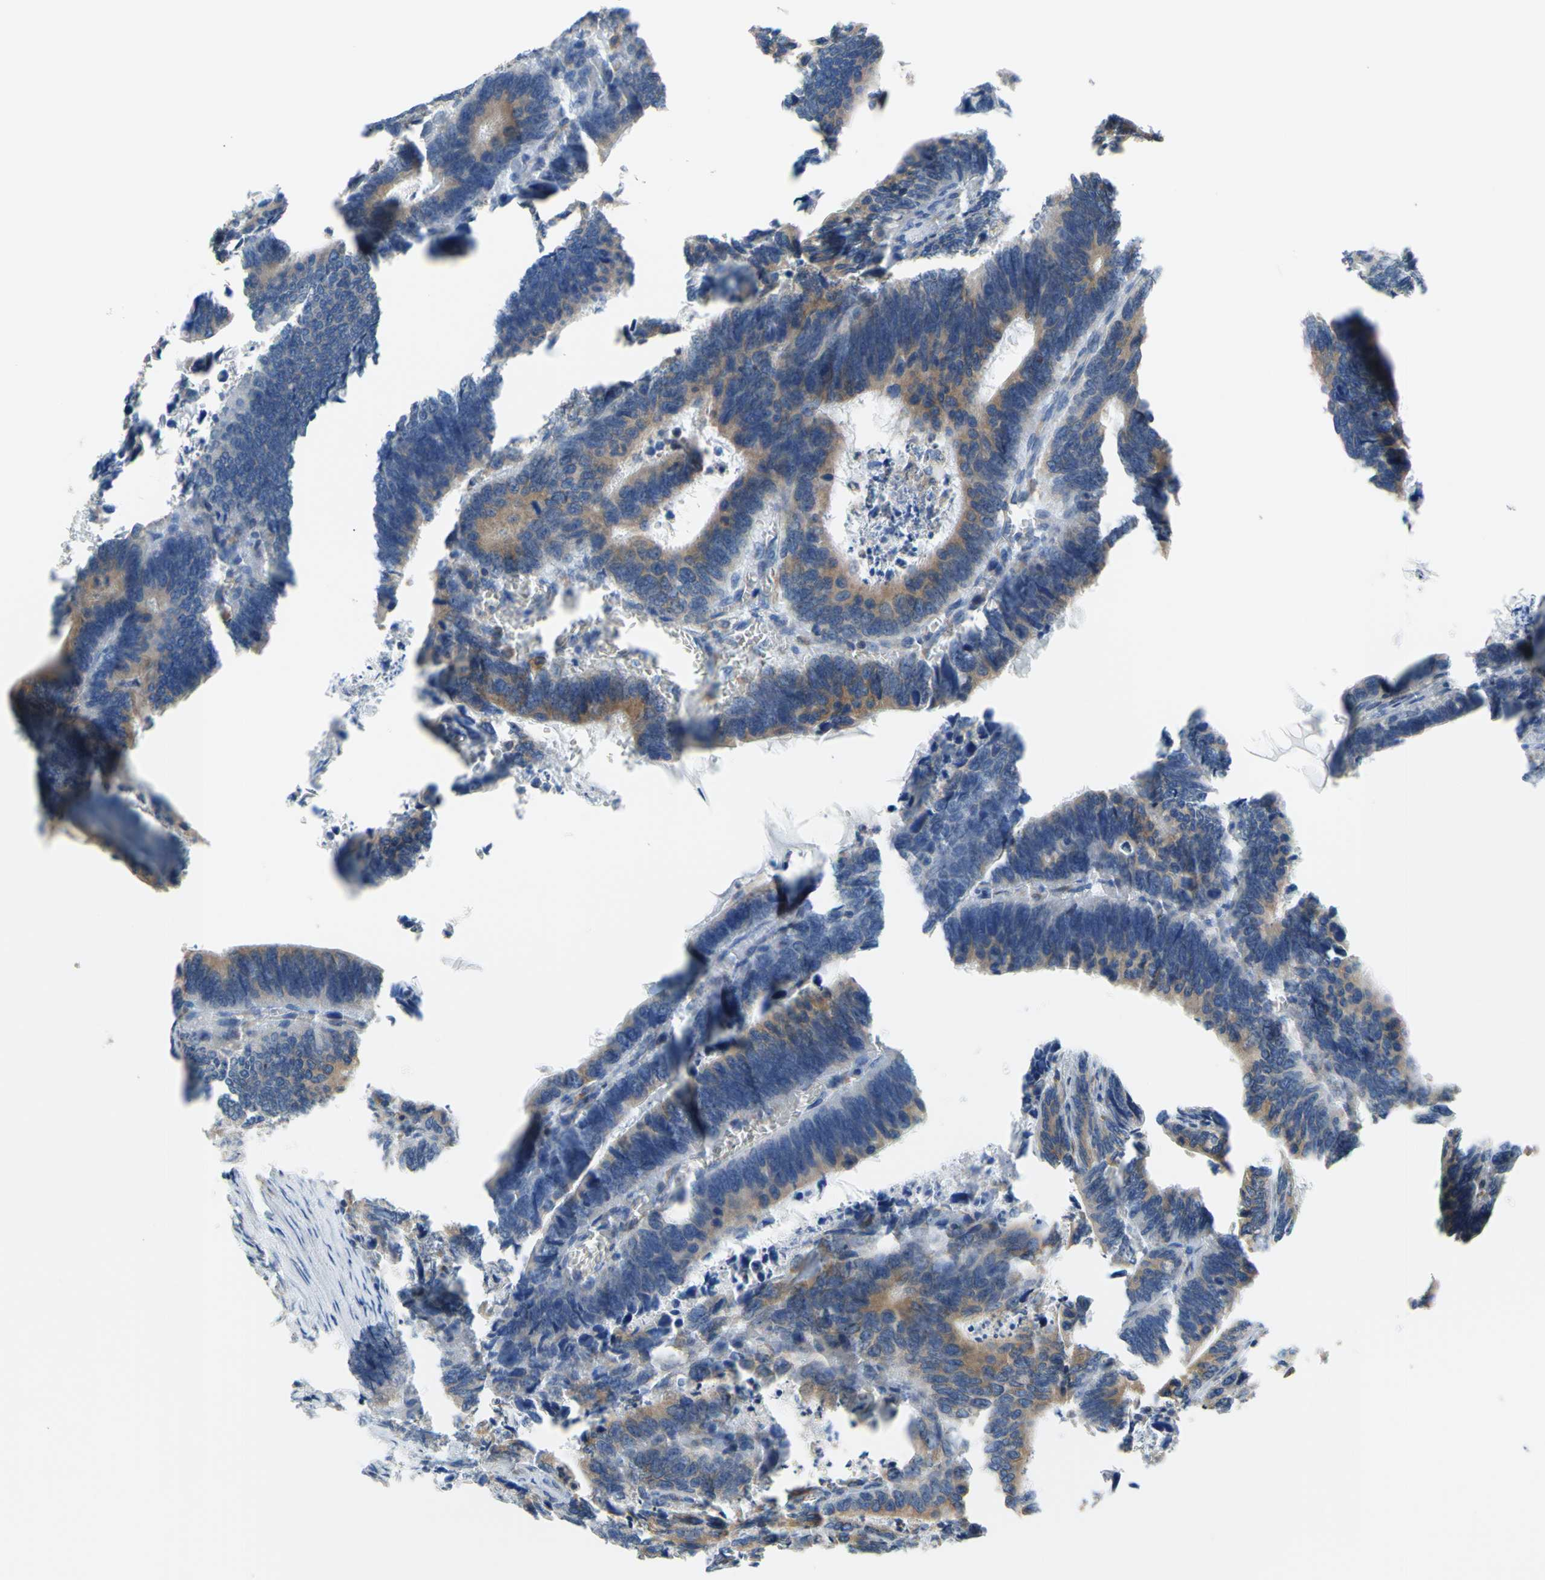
{"staining": {"intensity": "moderate", "quantity": ">75%", "location": "cytoplasmic/membranous"}, "tissue": "colorectal cancer", "cell_type": "Tumor cells", "image_type": "cancer", "snomed": [{"axis": "morphology", "description": "Adenocarcinoma, NOS"}, {"axis": "topography", "description": "Colon"}], "caption": "The immunohistochemical stain labels moderate cytoplasmic/membranous positivity in tumor cells of adenocarcinoma (colorectal) tissue.", "gene": "MGST2", "patient": {"sex": "male", "age": 72}}